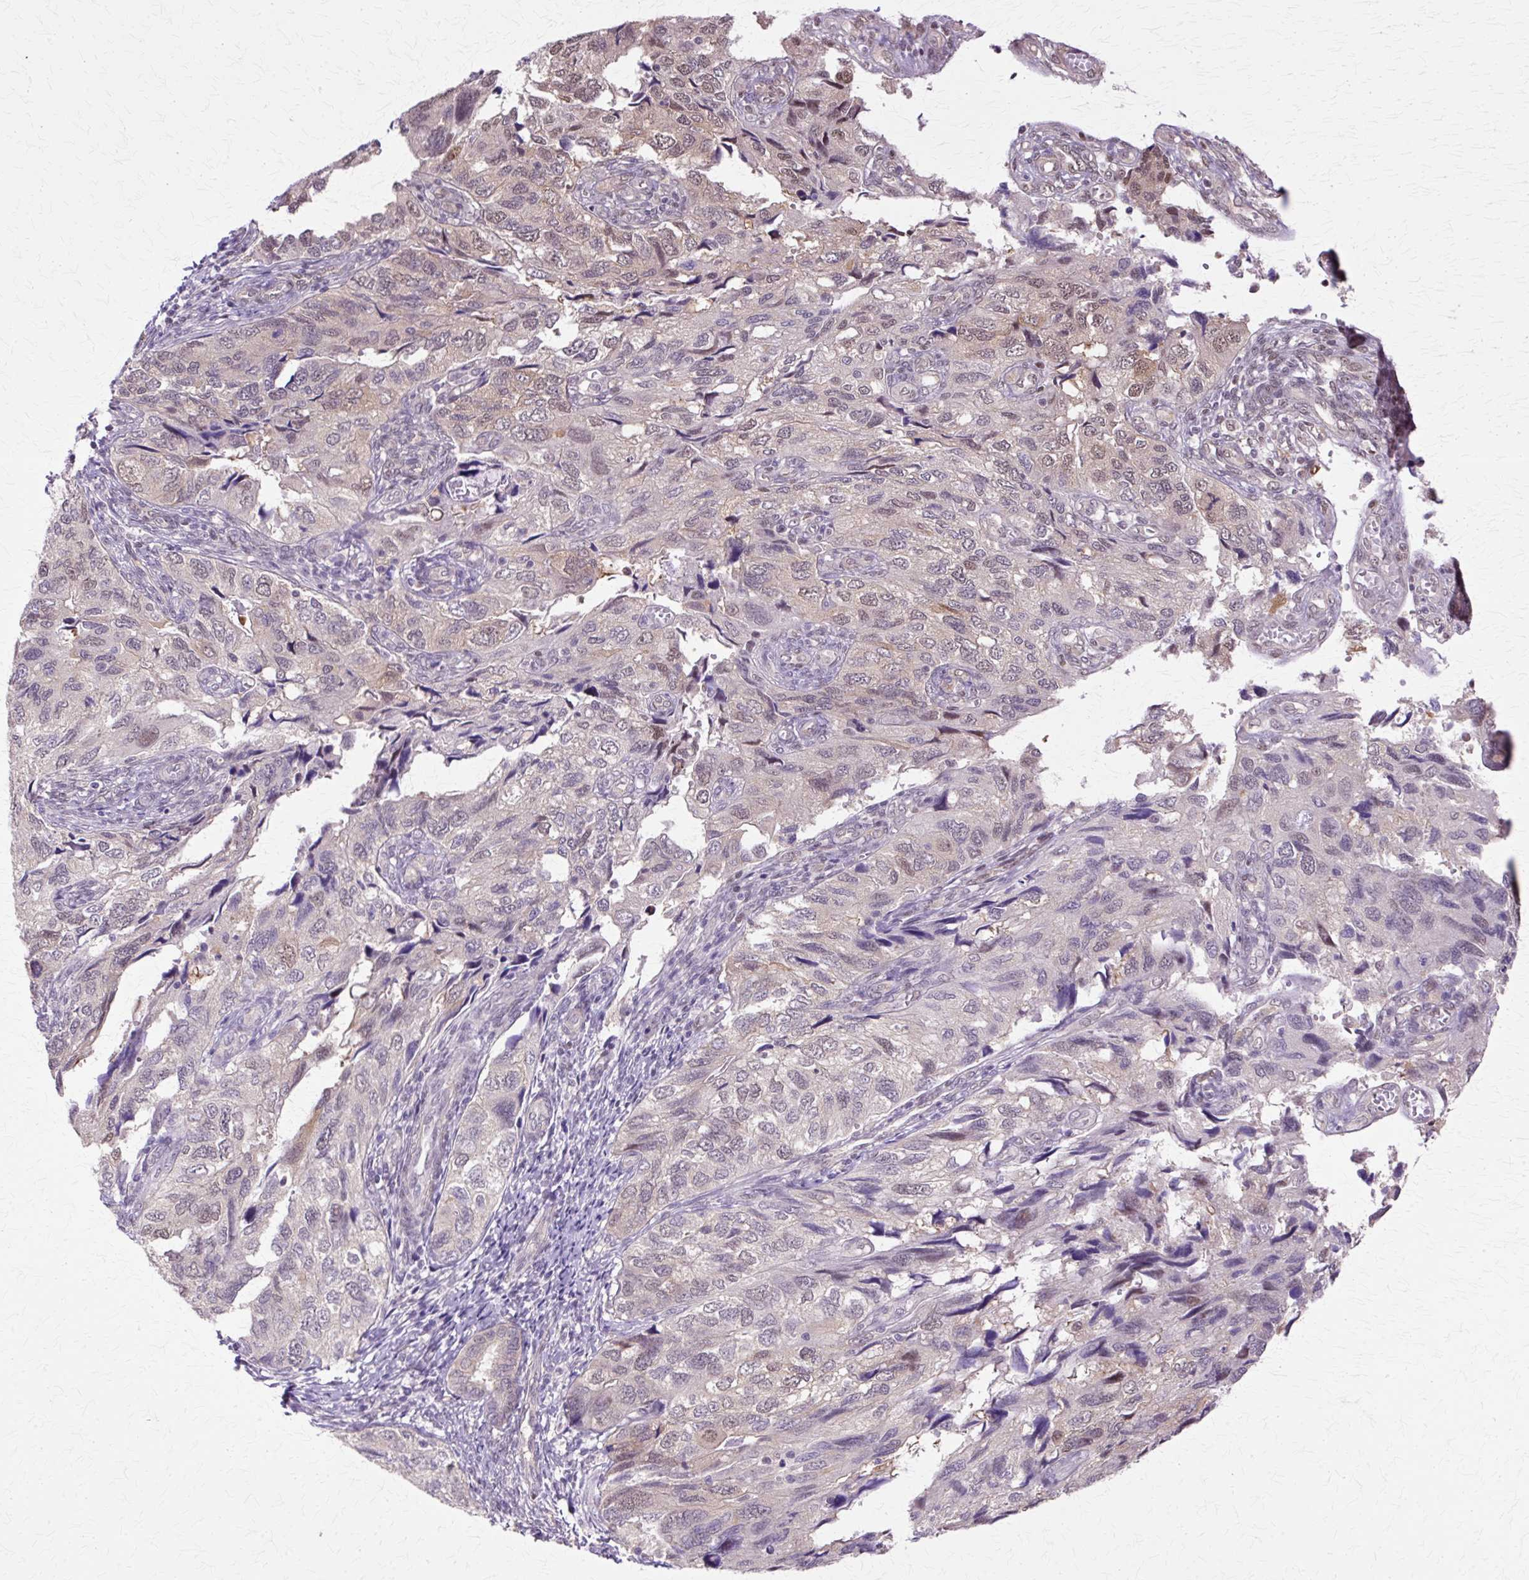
{"staining": {"intensity": "moderate", "quantity": "<25%", "location": "nuclear"}, "tissue": "endometrial cancer", "cell_type": "Tumor cells", "image_type": "cancer", "snomed": [{"axis": "morphology", "description": "Carcinoma, NOS"}, {"axis": "topography", "description": "Uterus"}], "caption": "A low amount of moderate nuclear expression is seen in about <25% of tumor cells in endometrial cancer tissue.", "gene": "HSPA8", "patient": {"sex": "female", "age": 76}}